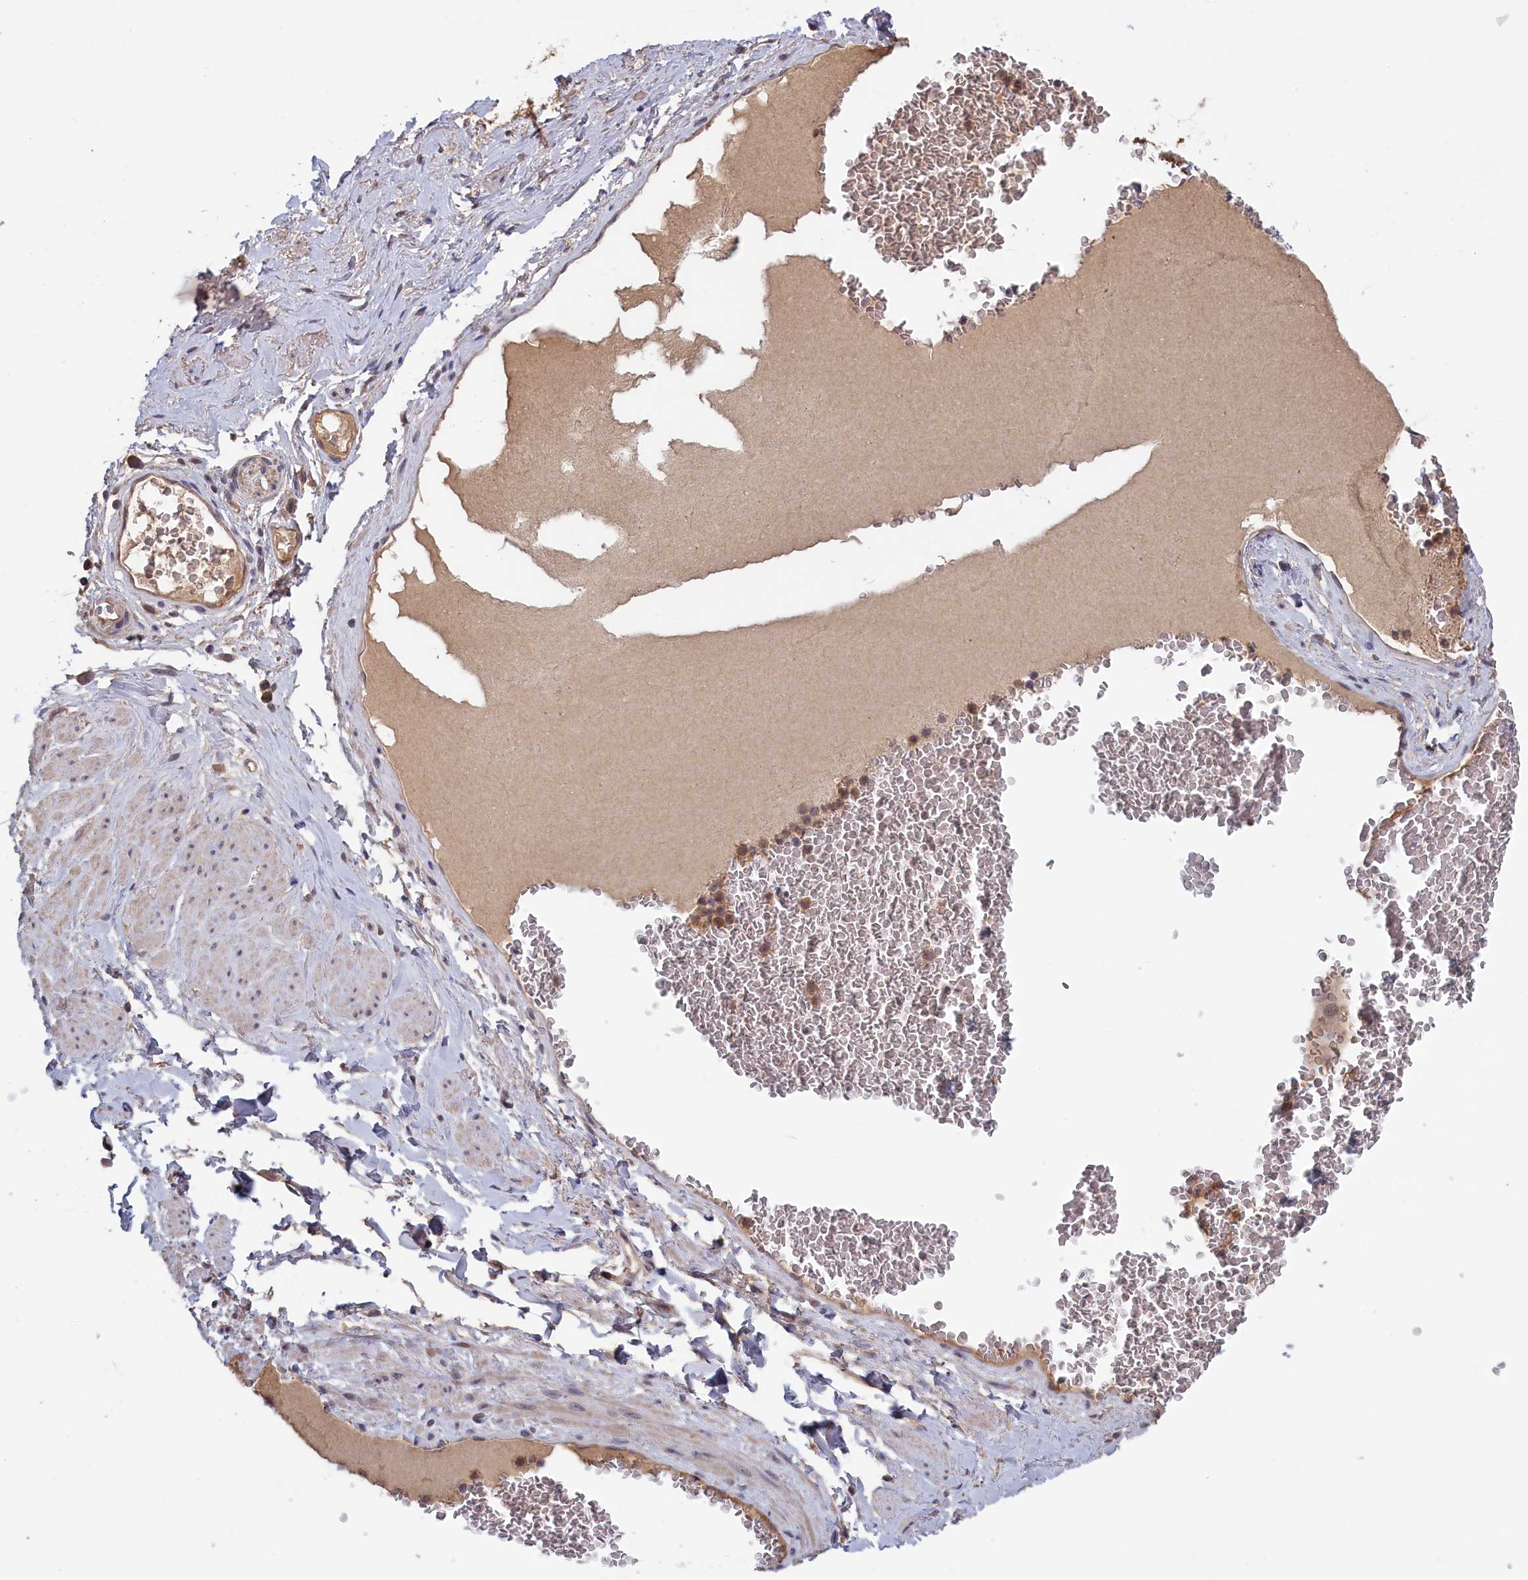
{"staining": {"intensity": "moderate", "quantity": "25%-75%", "location": "cytoplasmic/membranous"}, "tissue": "adipose tissue", "cell_type": "Adipocytes", "image_type": "normal", "snomed": [{"axis": "morphology", "description": "Normal tissue, NOS"}, {"axis": "morphology", "description": "Adenocarcinoma, NOS"}, {"axis": "topography", "description": "Rectum"}, {"axis": "topography", "description": "Vagina"}, {"axis": "topography", "description": "Peripheral nerve tissue"}], "caption": "Brown immunohistochemical staining in unremarkable human adipose tissue shows moderate cytoplasmic/membranous positivity in about 25%-75% of adipocytes.", "gene": "PLP2", "patient": {"sex": "female", "age": 71}}